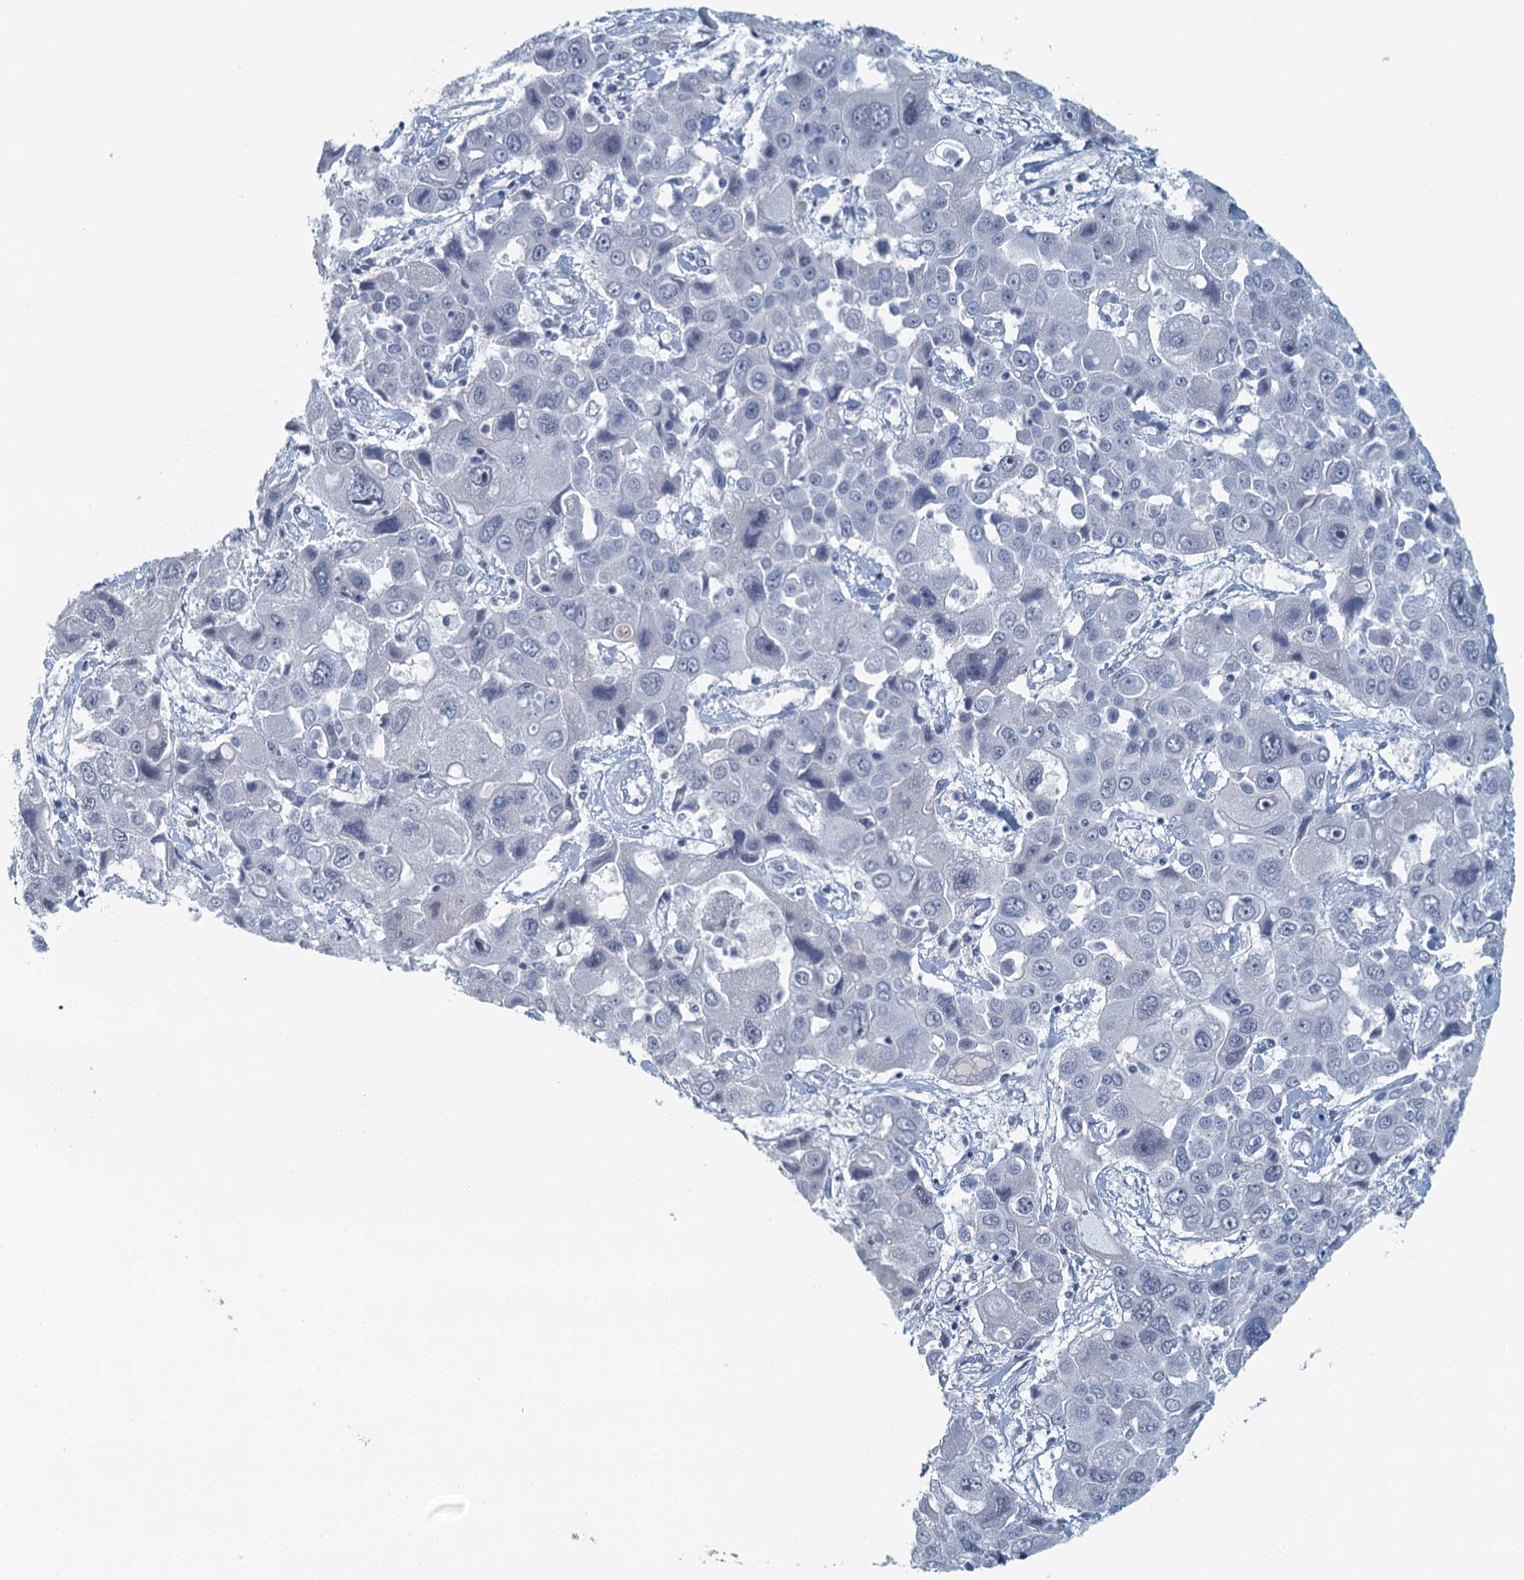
{"staining": {"intensity": "negative", "quantity": "none", "location": "none"}, "tissue": "liver cancer", "cell_type": "Tumor cells", "image_type": "cancer", "snomed": [{"axis": "morphology", "description": "Cholangiocarcinoma"}, {"axis": "topography", "description": "Liver"}], "caption": "IHC photomicrograph of neoplastic tissue: human liver cancer (cholangiocarcinoma) stained with DAB displays no significant protein staining in tumor cells.", "gene": "TTLL9", "patient": {"sex": "male", "age": 67}}